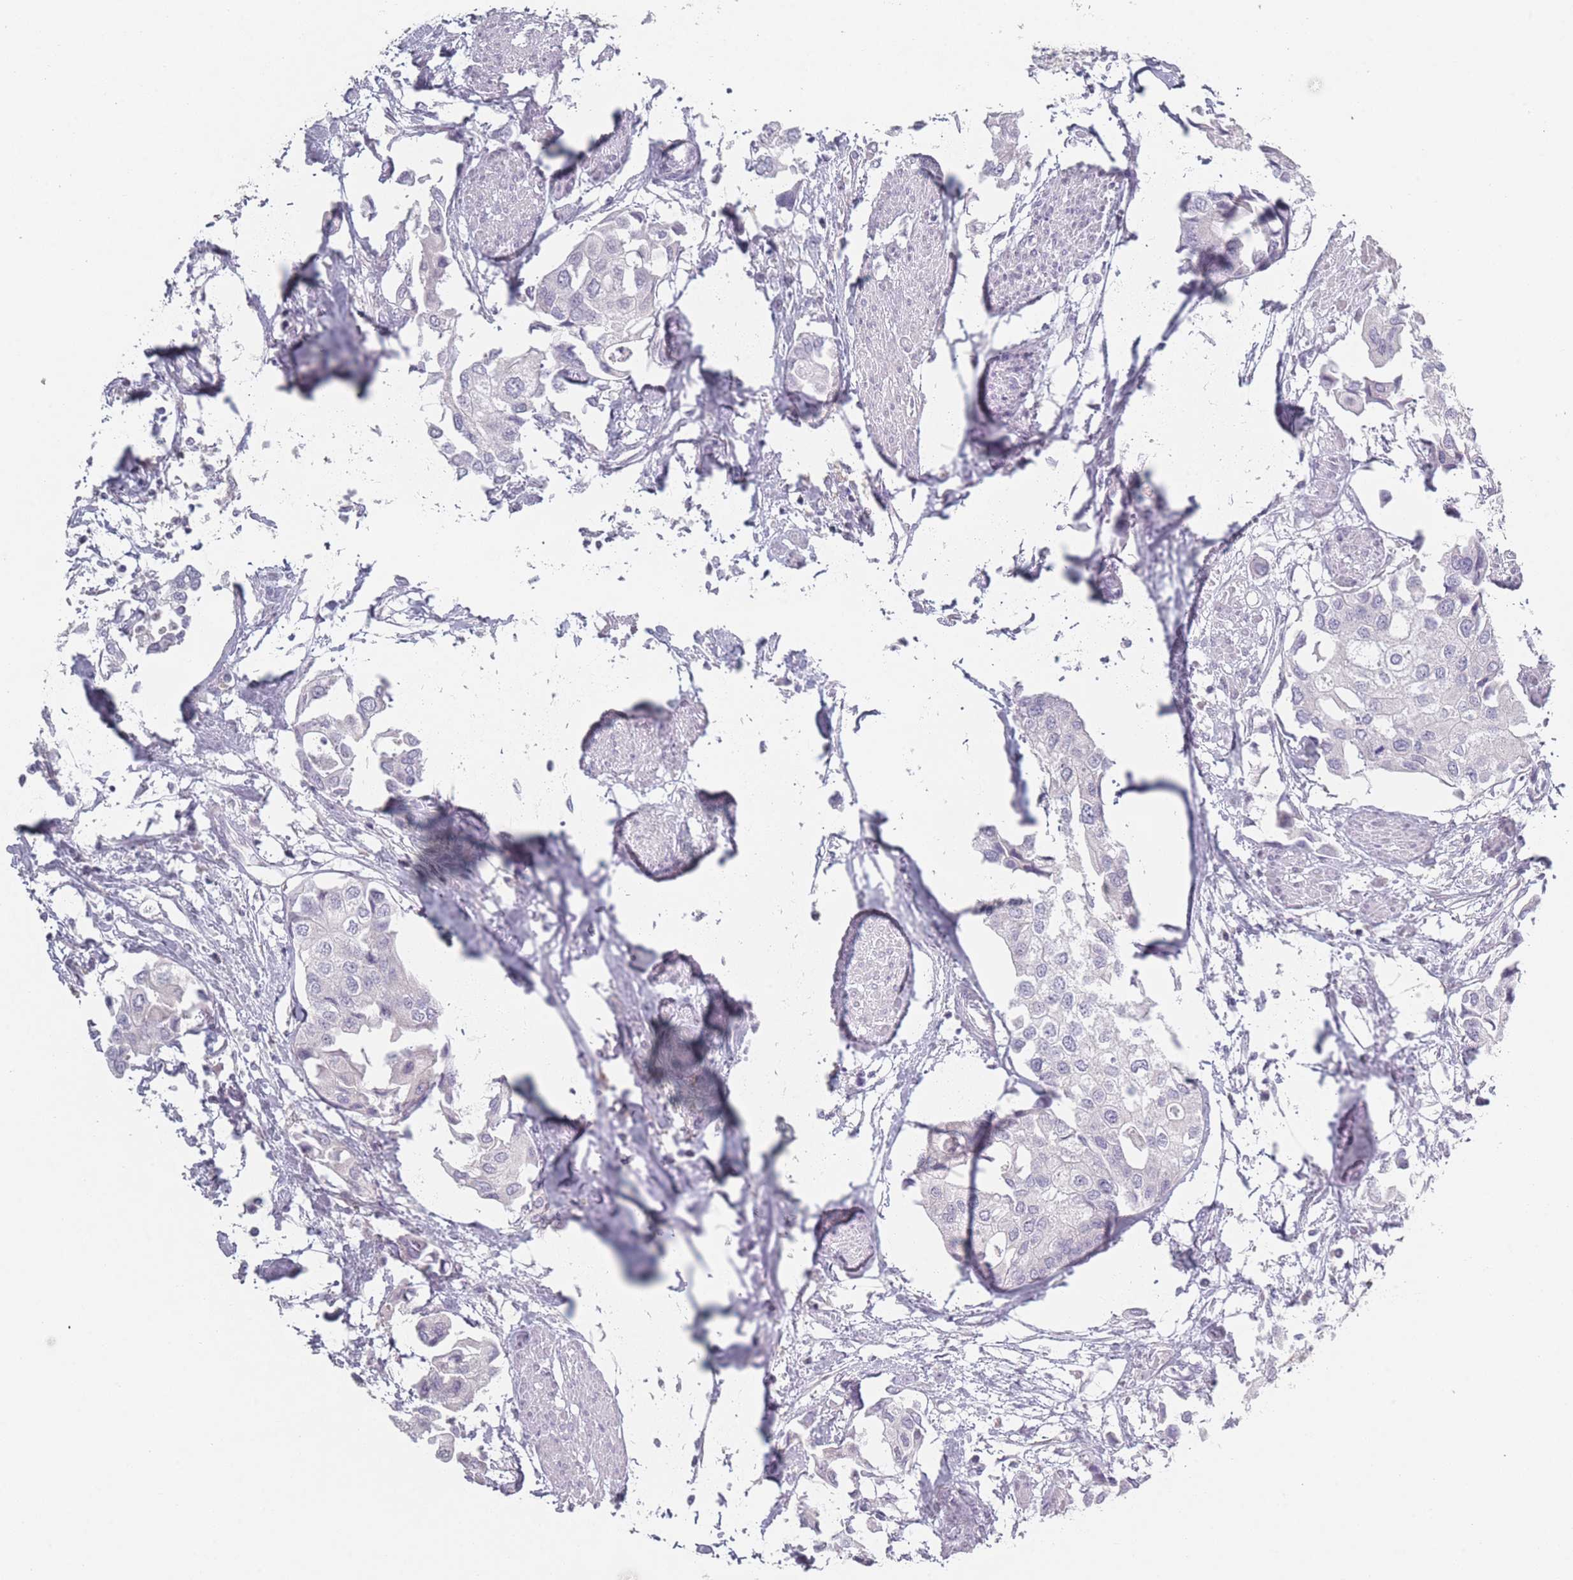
{"staining": {"intensity": "negative", "quantity": "none", "location": "none"}, "tissue": "urothelial cancer", "cell_type": "Tumor cells", "image_type": "cancer", "snomed": [{"axis": "morphology", "description": "Urothelial carcinoma, High grade"}, {"axis": "topography", "description": "Urinary bladder"}], "caption": "The histopathology image exhibits no staining of tumor cells in urothelial cancer.", "gene": "RASL10B", "patient": {"sex": "male", "age": 64}}